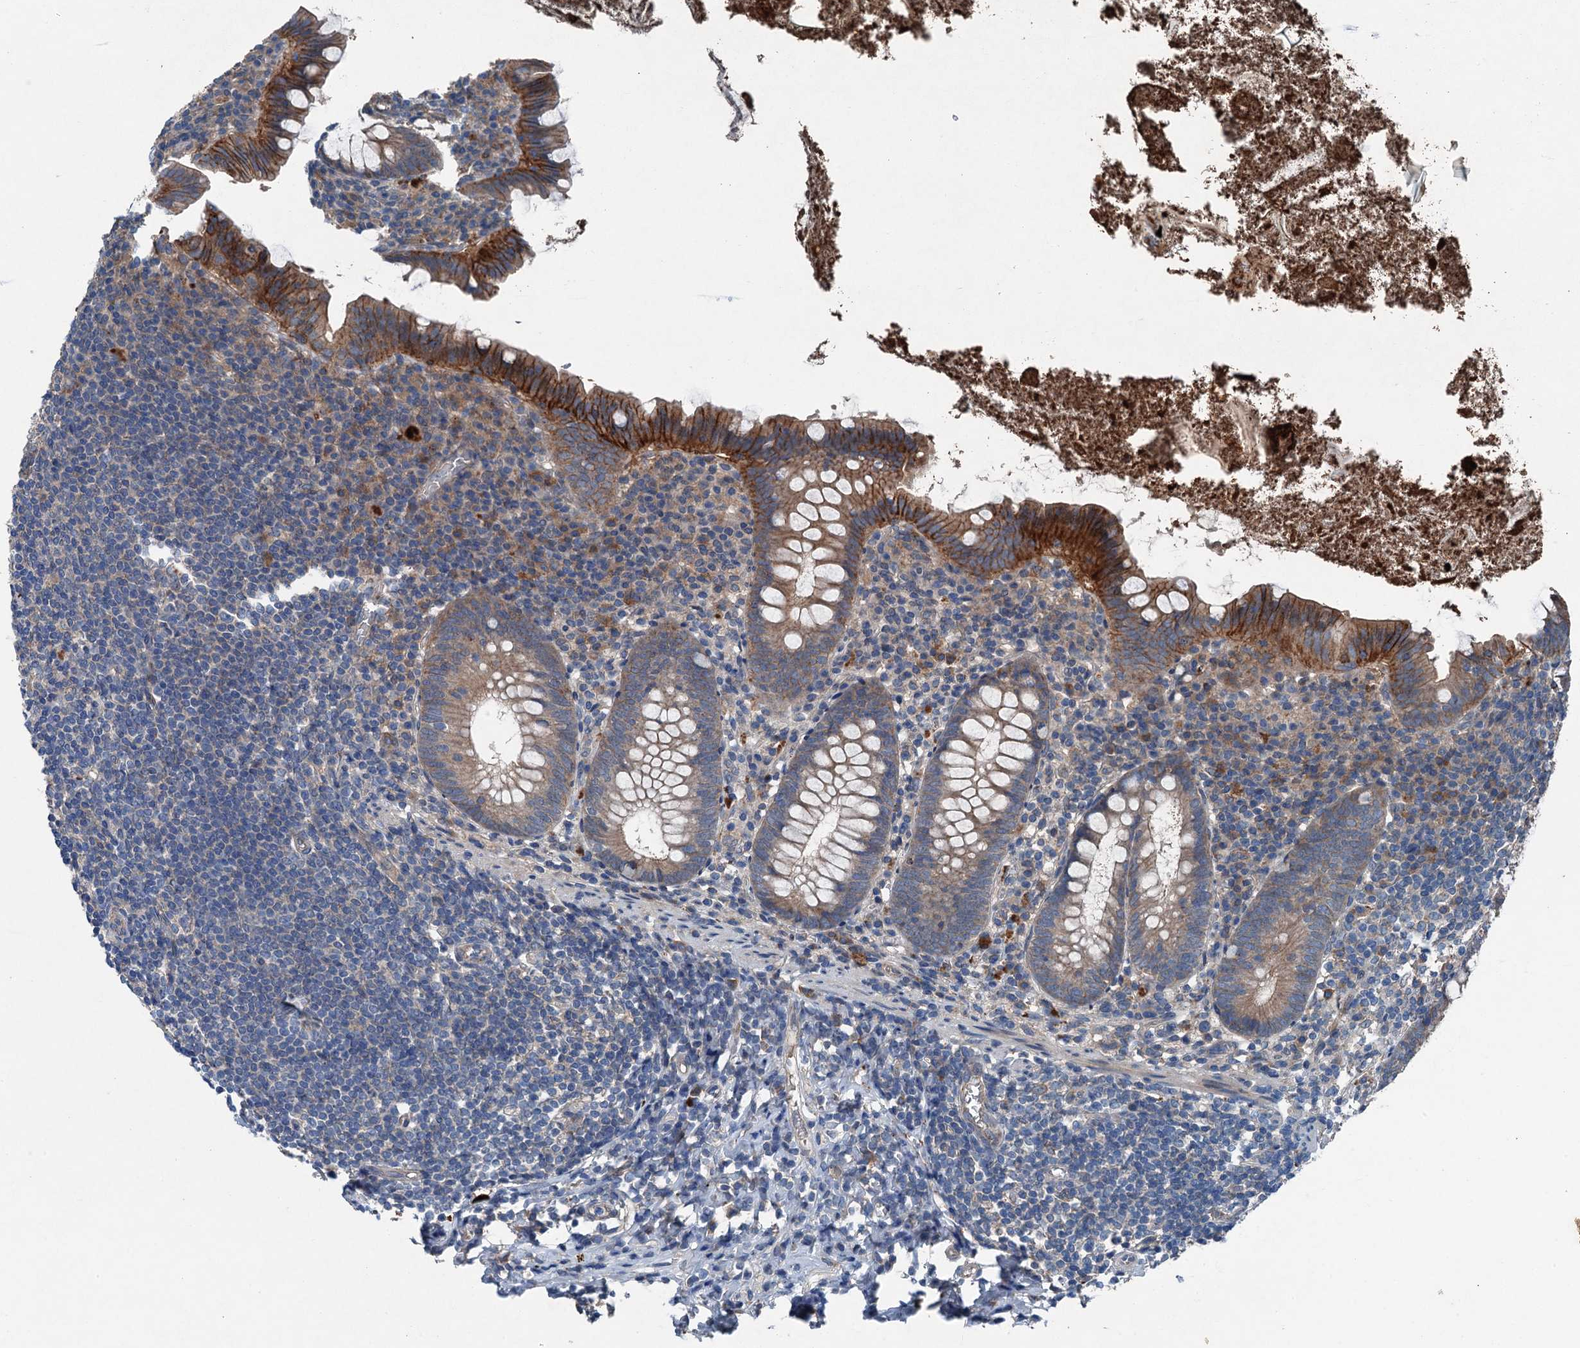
{"staining": {"intensity": "strong", "quantity": "25%-75%", "location": "cytoplasmic/membranous"}, "tissue": "appendix", "cell_type": "Glandular cells", "image_type": "normal", "snomed": [{"axis": "morphology", "description": "Normal tissue, NOS"}, {"axis": "topography", "description": "Appendix"}], "caption": "DAB (3,3'-diaminobenzidine) immunohistochemical staining of unremarkable appendix displays strong cytoplasmic/membranous protein positivity in about 25%-75% of glandular cells.", "gene": "SLC2A10", "patient": {"sex": "female", "age": 51}}